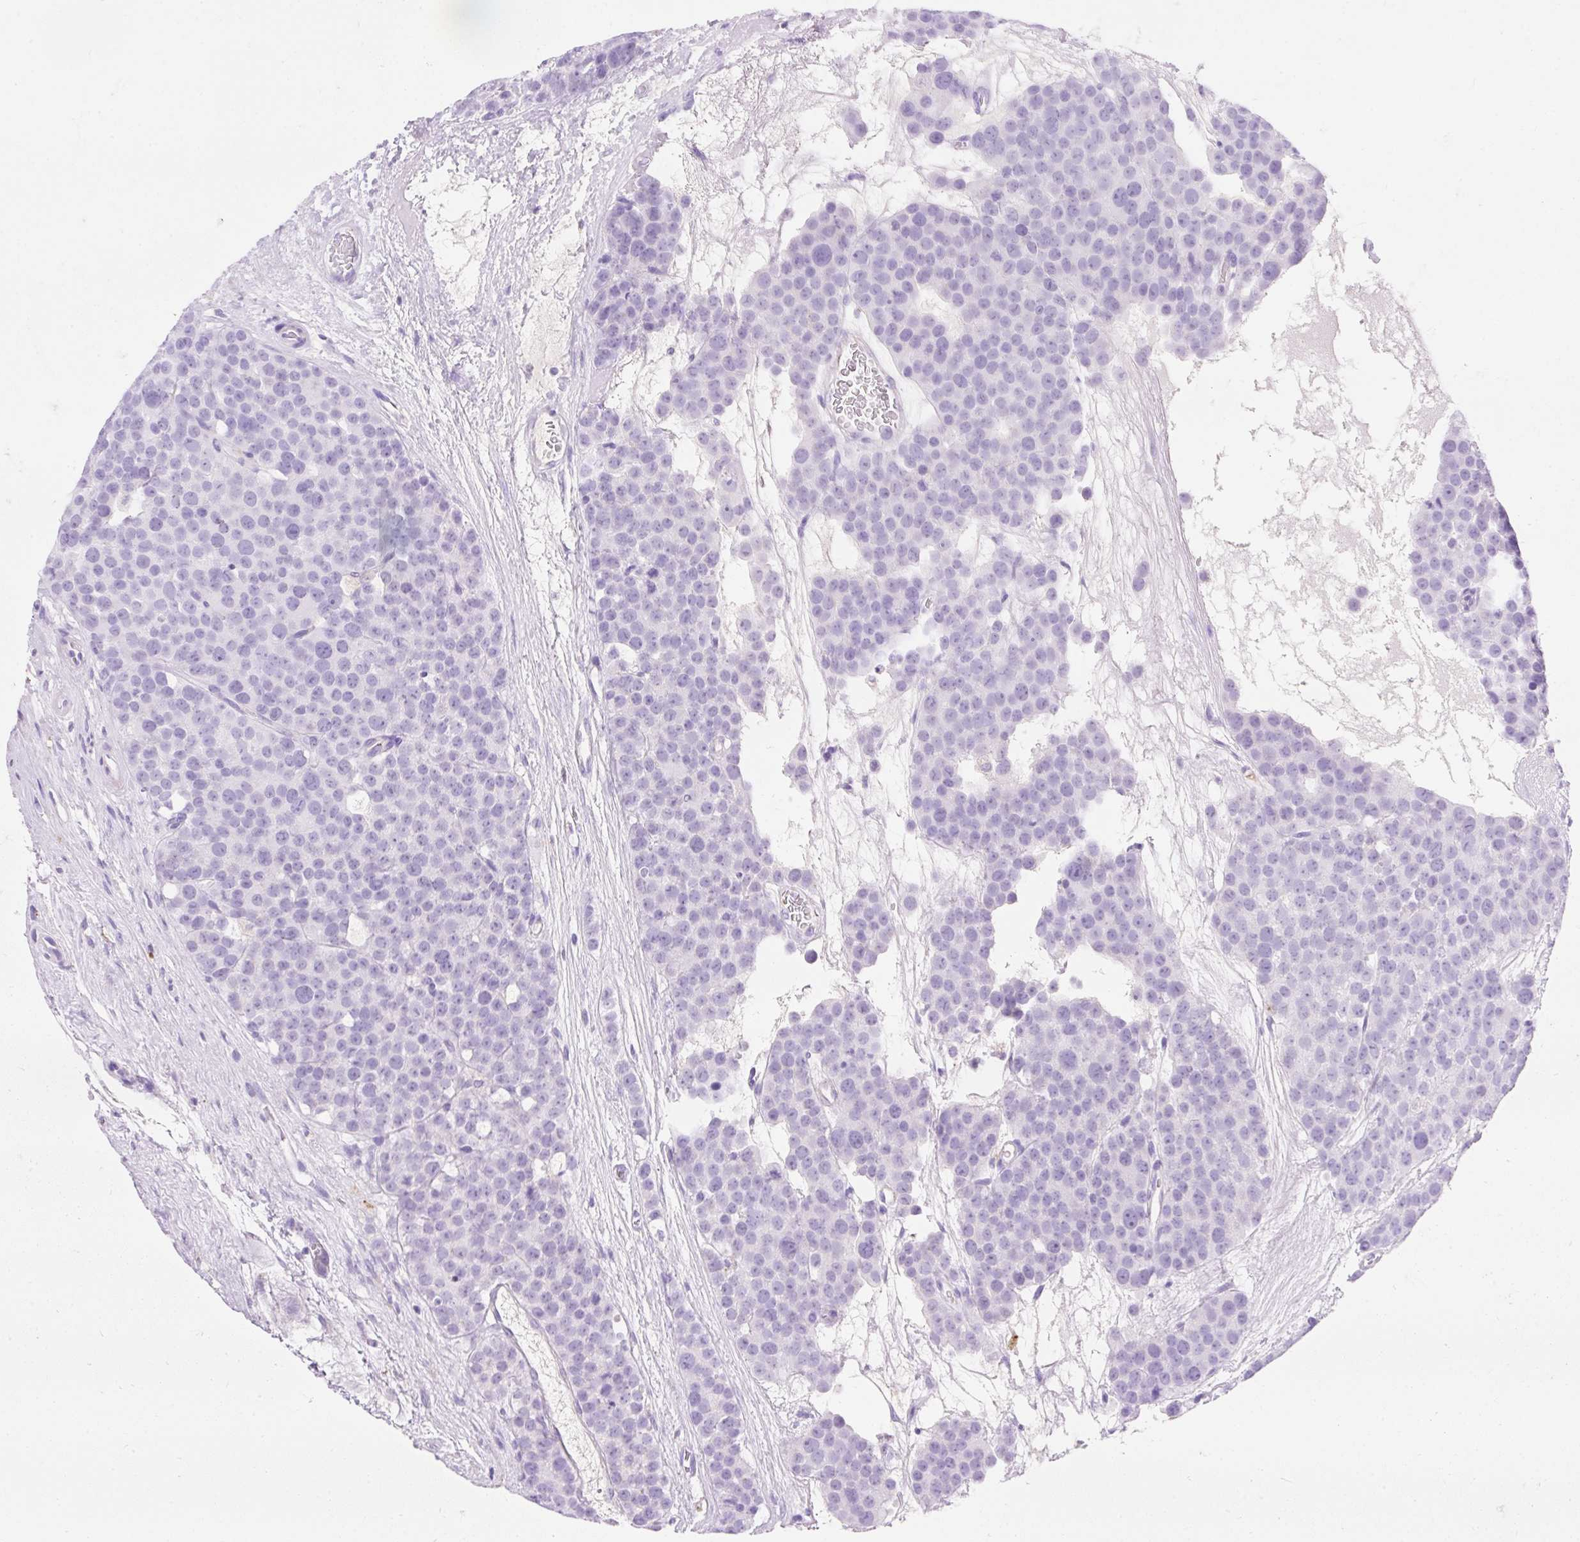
{"staining": {"intensity": "negative", "quantity": "none", "location": "none"}, "tissue": "testis cancer", "cell_type": "Tumor cells", "image_type": "cancer", "snomed": [{"axis": "morphology", "description": "Seminoma, NOS"}, {"axis": "topography", "description": "Testis"}], "caption": "Histopathology image shows no significant protein expression in tumor cells of testis seminoma.", "gene": "HEXB", "patient": {"sex": "male", "age": 71}}